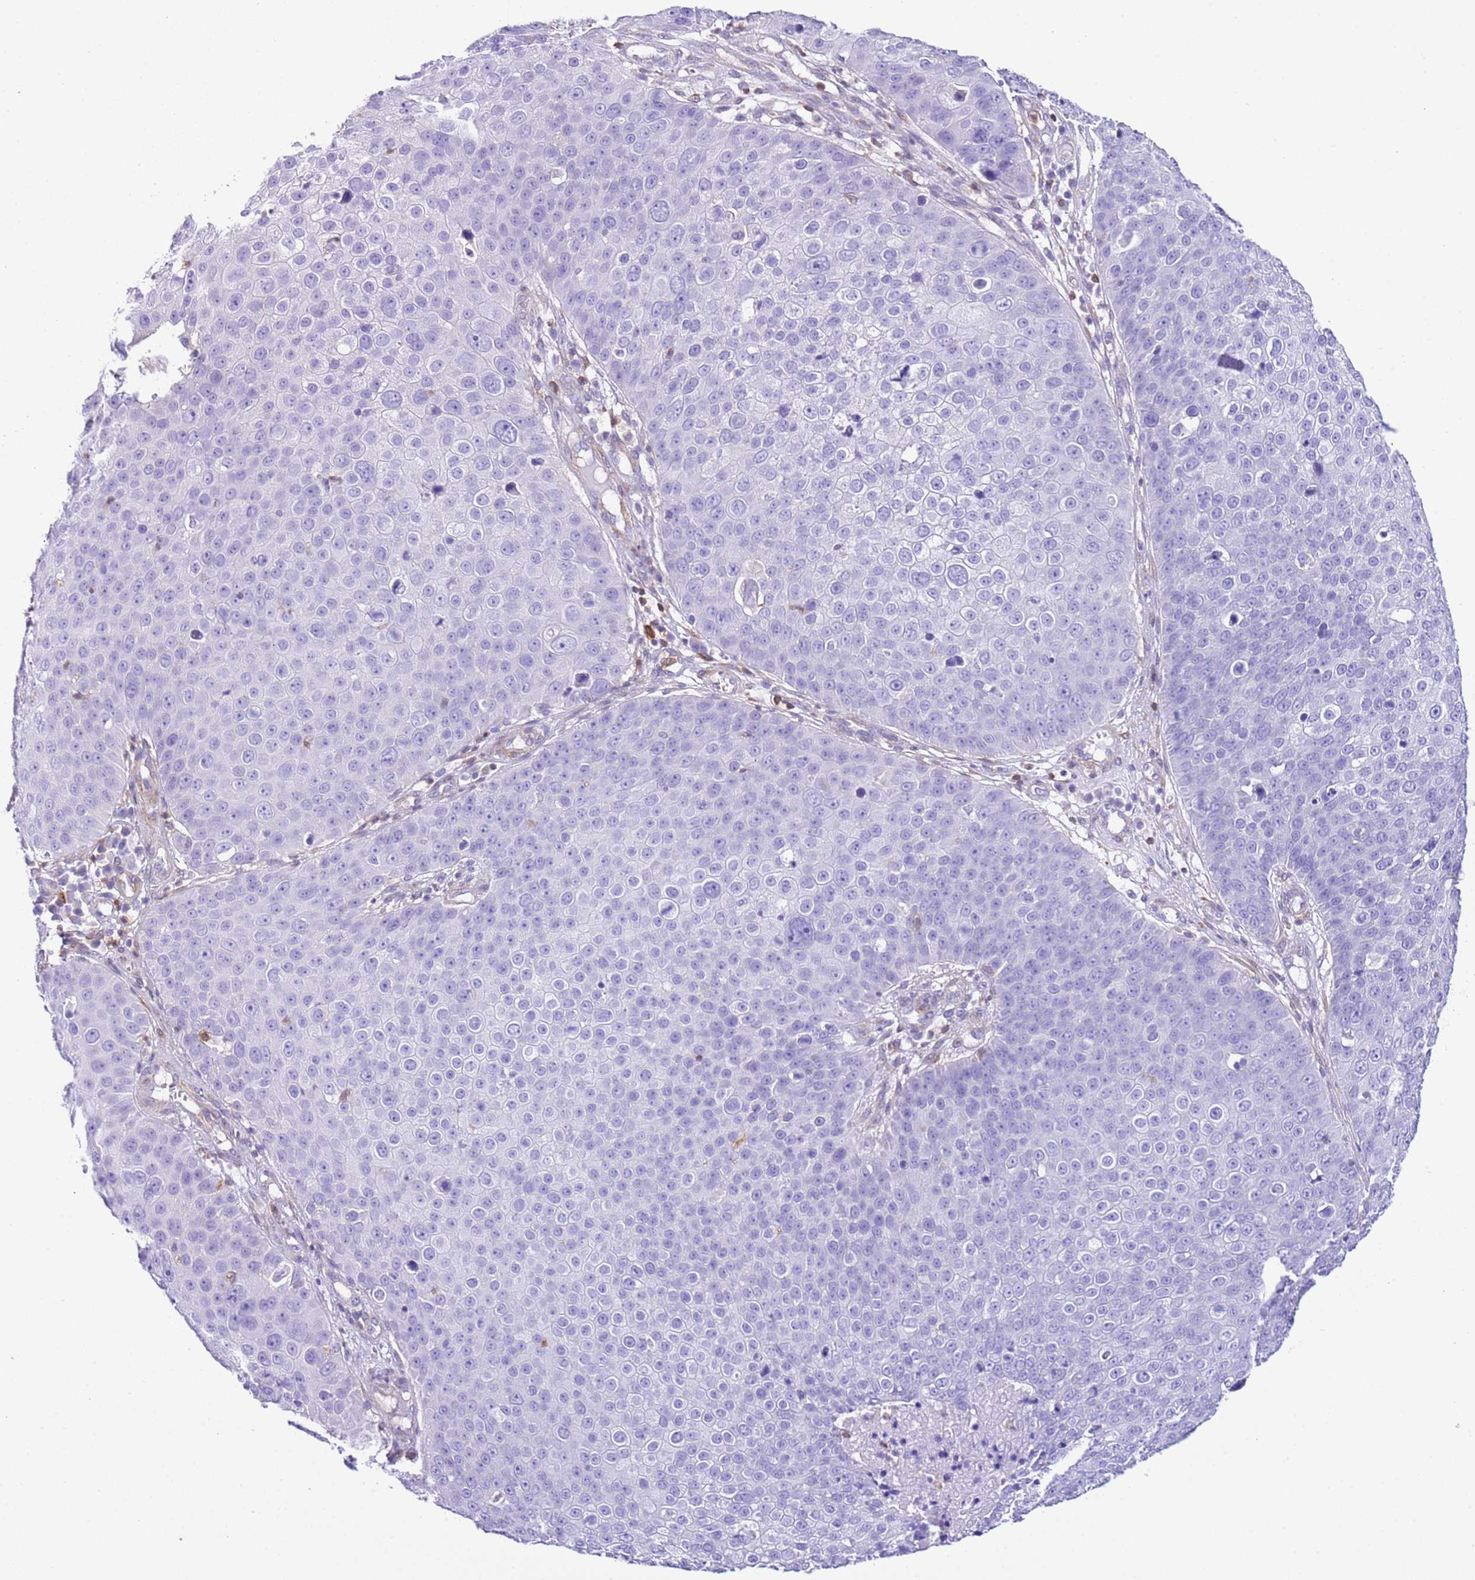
{"staining": {"intensity": "negative", "quantity": "none", "location": "none"}, "tissue": "skin cancer", "cell_type": "Tumor cells", "image_type": "cancer", "snomed": [{"axis": "morphology", "description": "Squamous cell carcinoma, NOS"}, {"axis": "topography", "description": "Skin"}], "caption": "Tumor cells are negative for protein expression in human squamous cell carcinoma (skin).", "gene": "CNN2", "patient": {"sex": "male", "age": 71}}